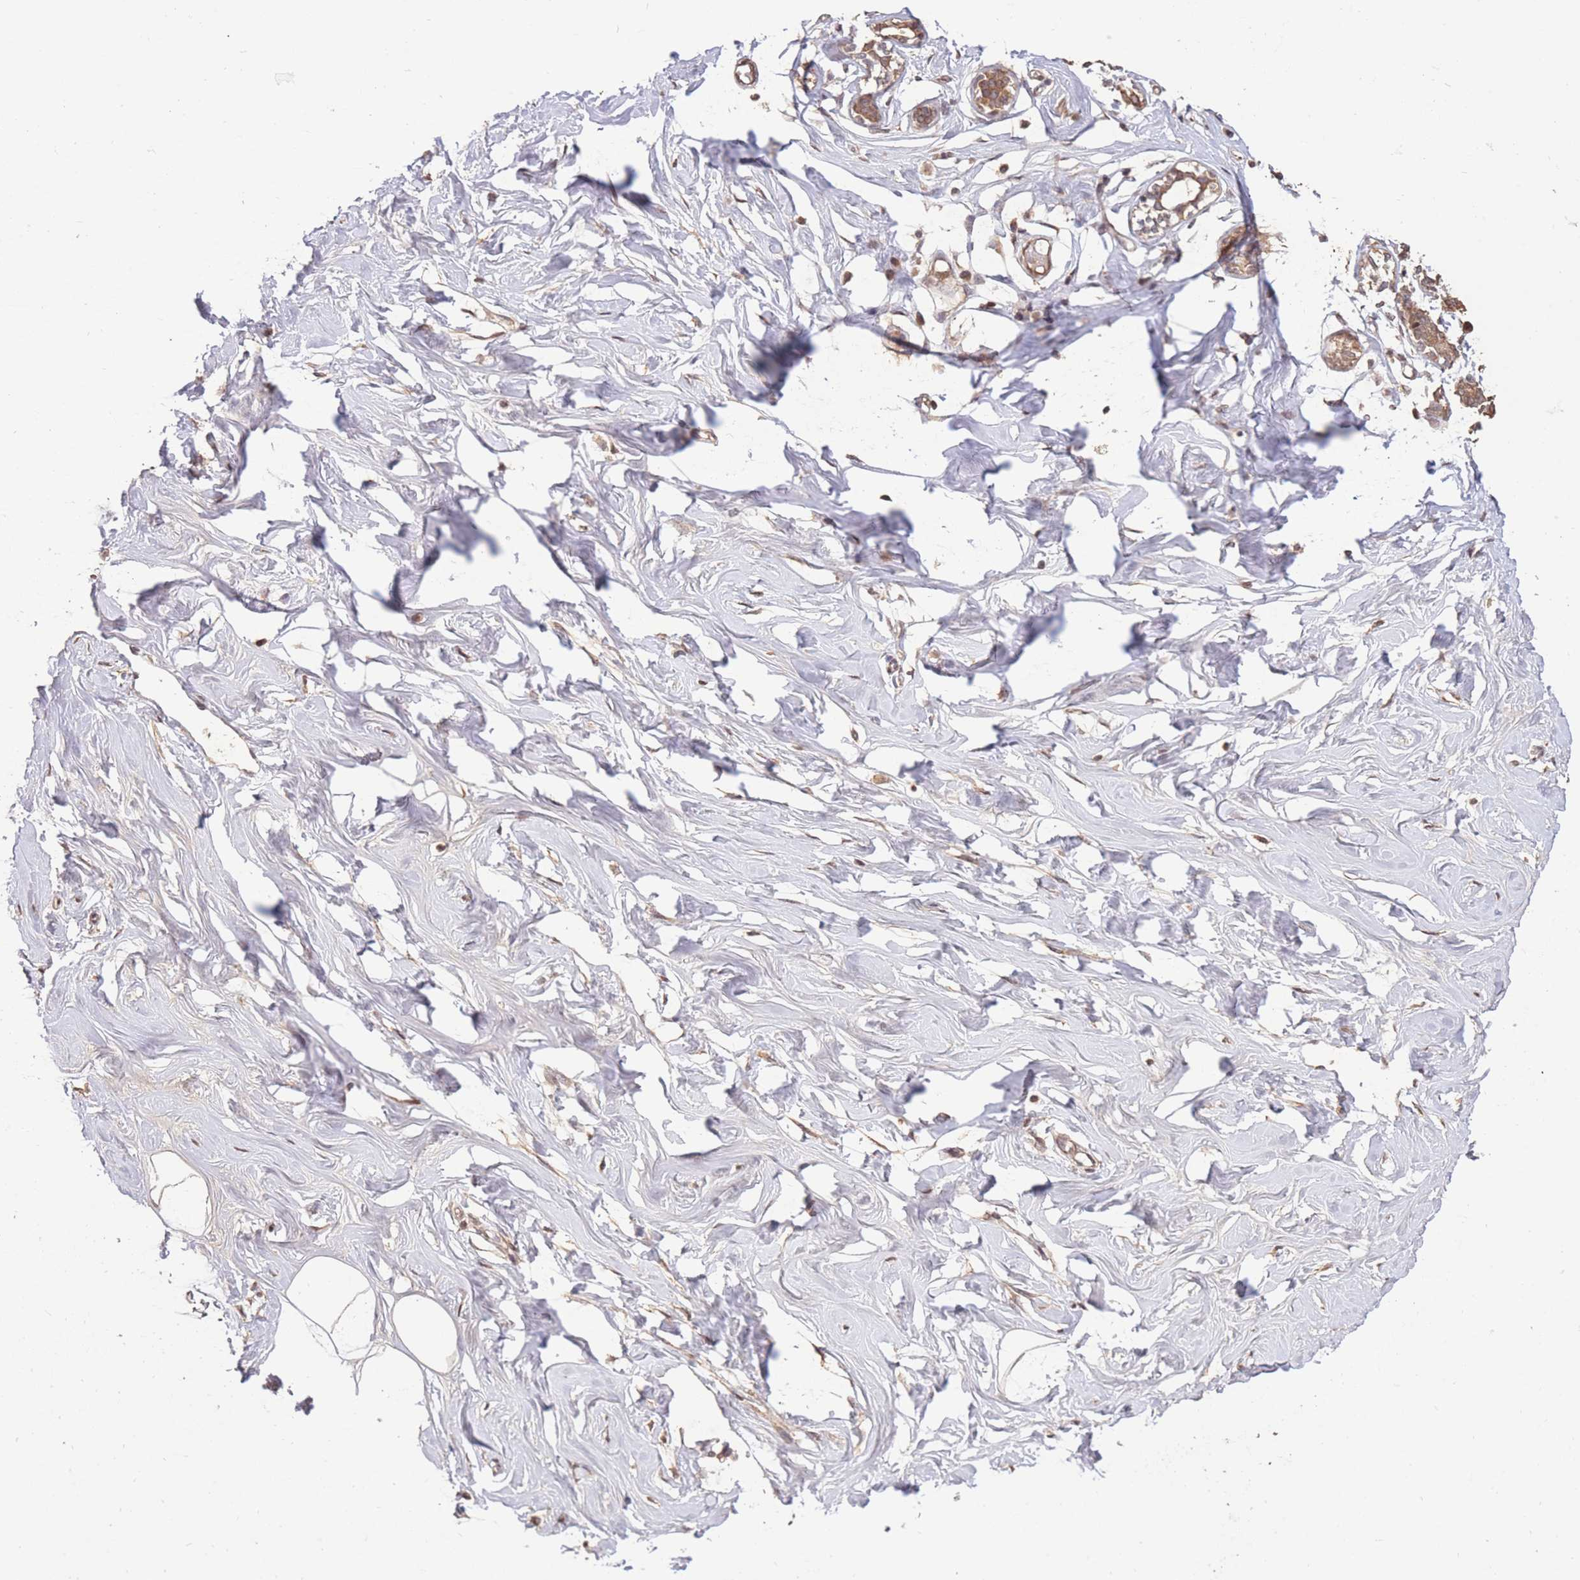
{"staining": {"intensity": "moderate", "quantity": "25%-75%", "location": "cytoplasmic/membranous"}, "tissue": "breast", "cell_type": "Adipocytes", "image_type": "normal", "snomed": [{"axis": "morphology", "description": "Normal tissue, NOS"}, {"axis": "morphology", "description": "Adenoma, NOS"}, {"axis": "topography", "description": "Breast"}], "caption": "Approximately 25%-75% of adipocytes in benign human breast display moderate cytoplasmic/membranous protein positivity as visualized by brown immunohistochemical staining.", "gene": "RGS14", "patient": {"sex": "female", "age": 23}}